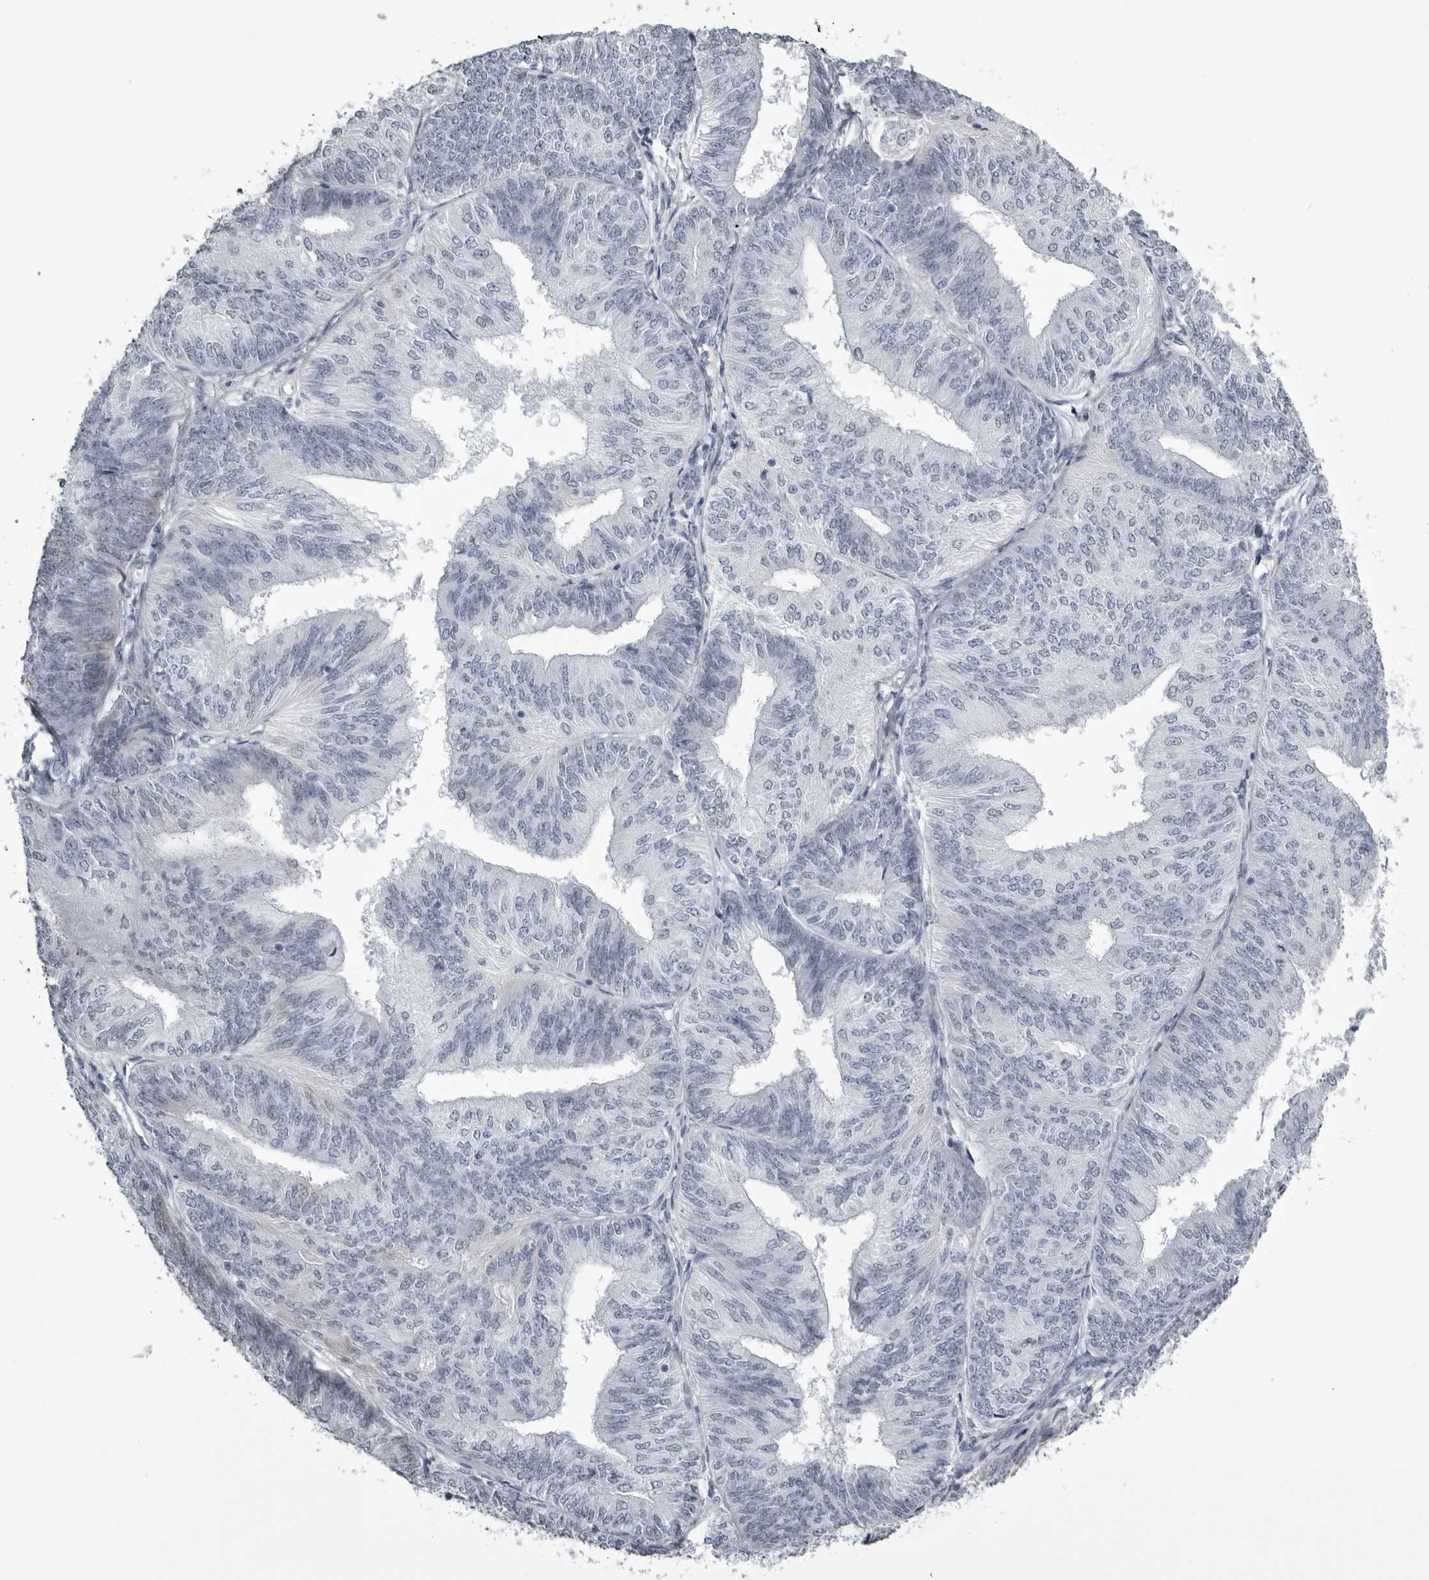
{"staining": {"intensity": "moderate", "quantity": "<25%", "location": "cytoplasmic/membranous"}, "tissue": "endometrial cancer", "cell_type": "Tumor cells", "image_type": "cancer", "snomed": [{"axis": "morphology", "description": "Adenocarcinoma, NOS"}, {"axis": "topography", "description": "Endometrium"}], "caption": "There is low levels of moderate cytoplasmic/membranous expression in tumor cells of endometrial cancer (adenocarcinoma), as demonstrated by immunohistochemical staining (brown color).", "gene": "UROD", "patient": {"sex": "female", "age": 58}}